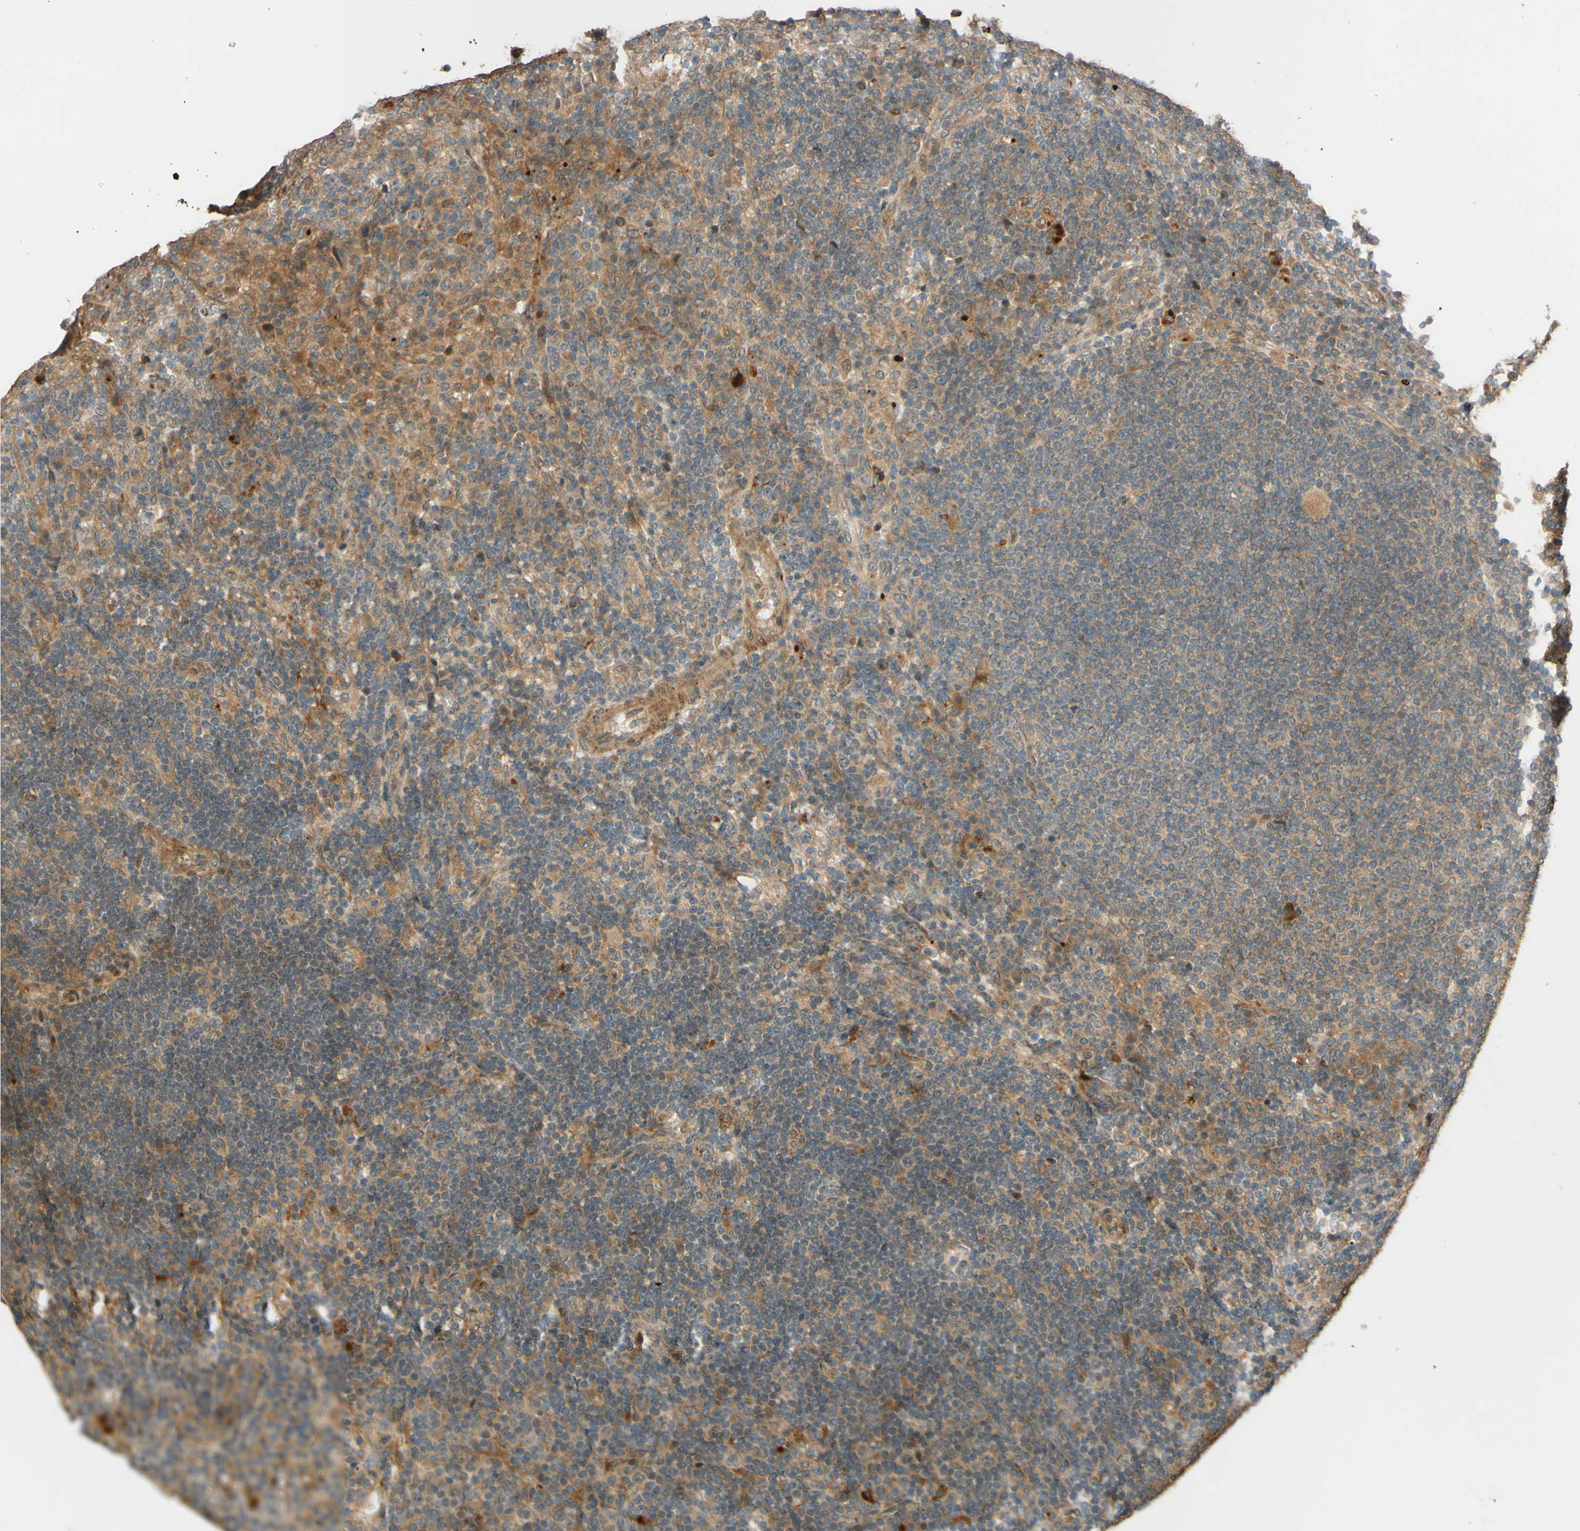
{"staining": {"intensity": "moderate", "quantity": ">75%", "location": "cytoplasmic/membranous"}, "tissue": "lymph node", "cell_type": "Germinal center cells", "image_type": "normal", "snomed": [{"axis": "morphology", "description": "Normal tissue, NOS"}, {"axis": "topography", "description": "Lymph node"}], "caption": "This micrograph demonstrates benign lymph node stained with IHC to label a protein in brown. The cytoplasmic/membranous of germinal center cells show moderate positivity for the protein. Nuclei are counter-stained blue.", "gene": "RNF19A", "patient": {"sex": "female", "age": 53}}